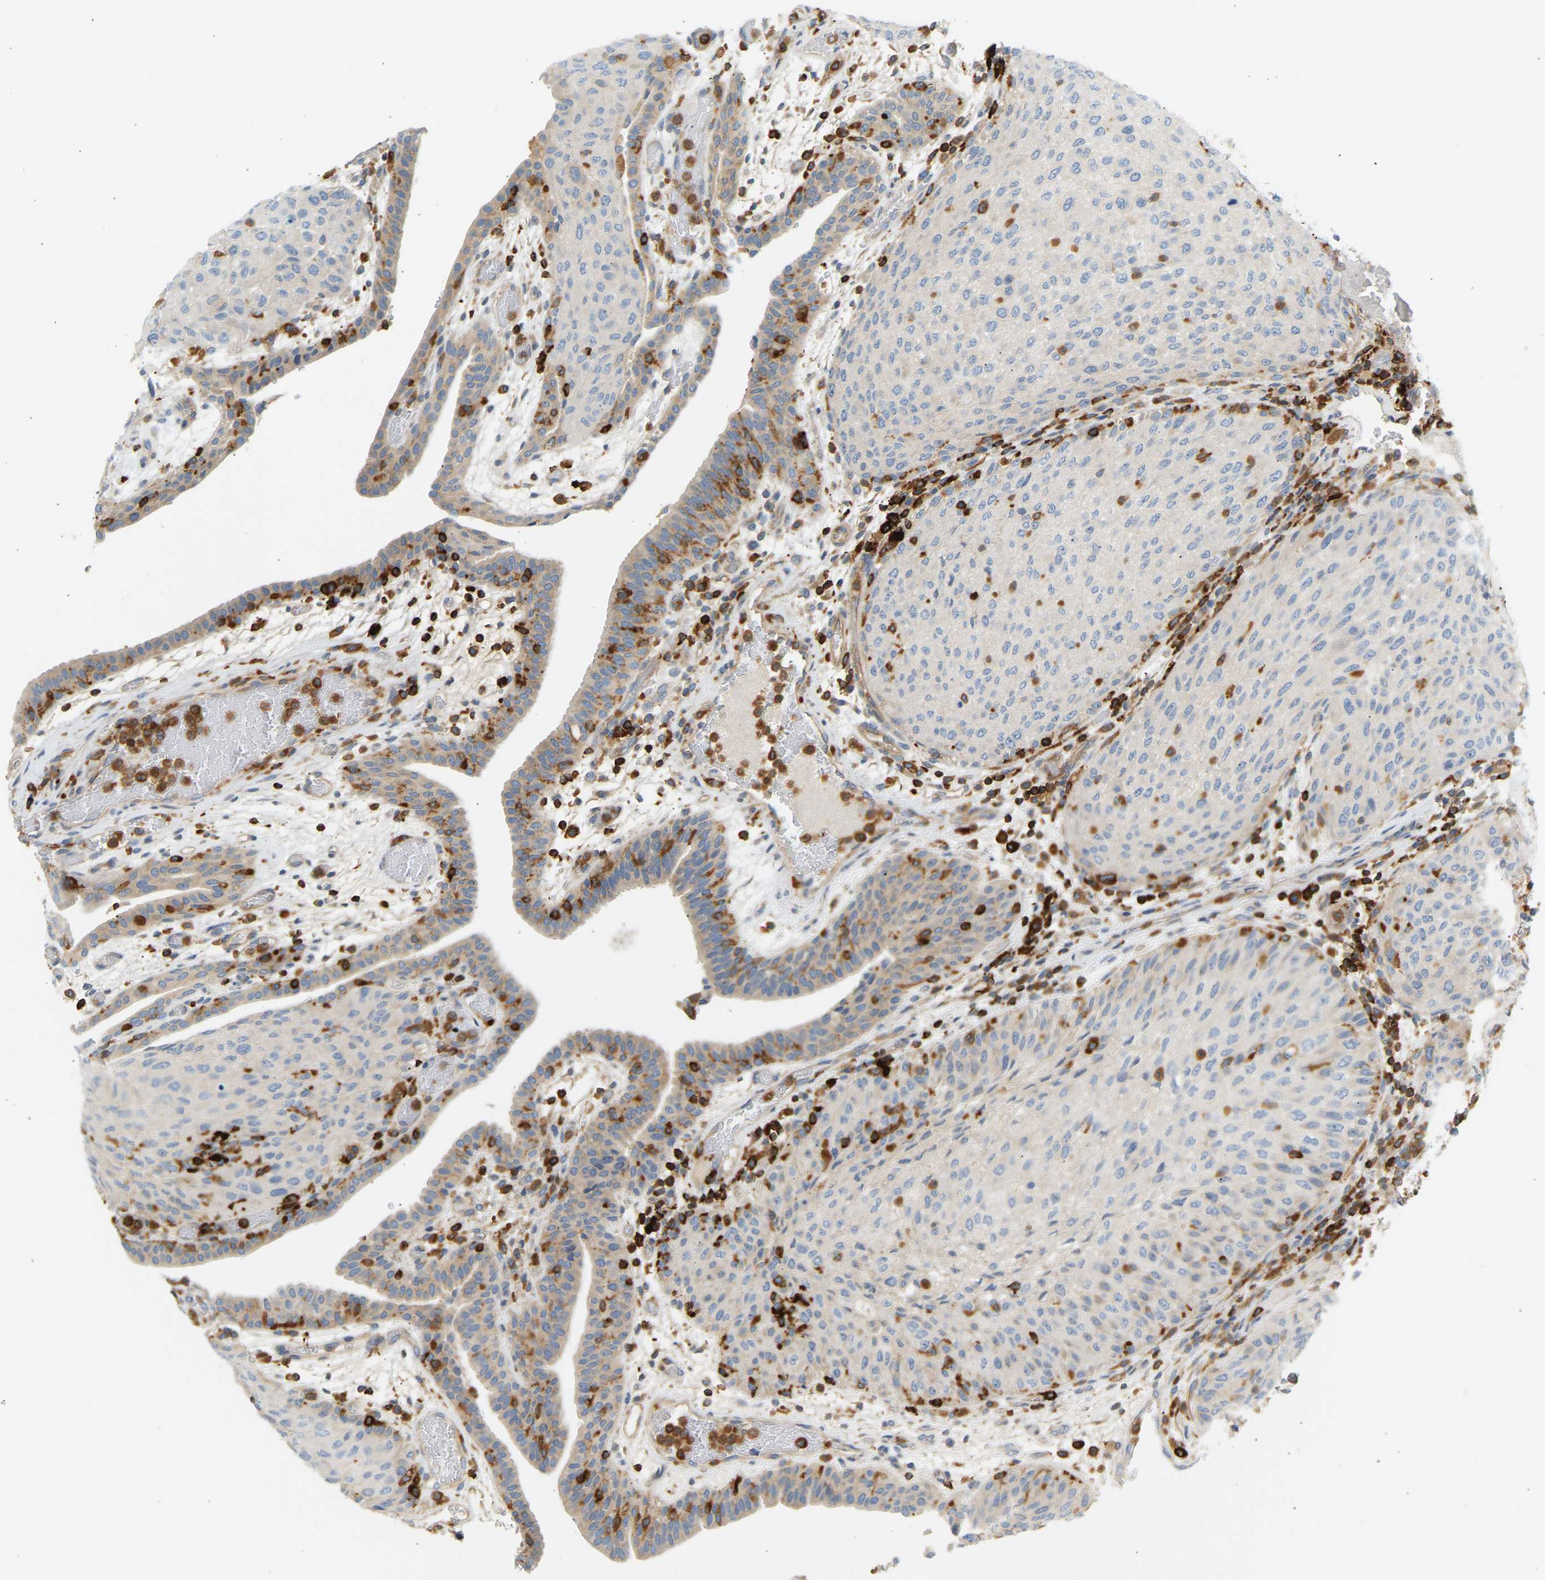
{"staining": {"intensity": "weak", "quantity": "<25%", "location": "cytoplasmic/membranous"}, "tissue": "urothelial cancer", "cell_type": "Tumor cells", "image_type": "cancer", "snomed": [{"axis": "morphology", "description": "Urothelial carcinoma, Low grade"}, {"axis": "morphology", "description": "Urothelial carcinoma, High grade"}, {"axis": "topography", "description": "Urinary bladder"}], "caption": "Immunohistochemistry (IHC) of human low-grade urothelial carcinoma demonstrates no staining in tumor cells. (Immunohistochemistry (IHC), brightfield microscopy, high magnification).", "gene": "FNBP1", "patient": {"sex": "male", "age": 35}}